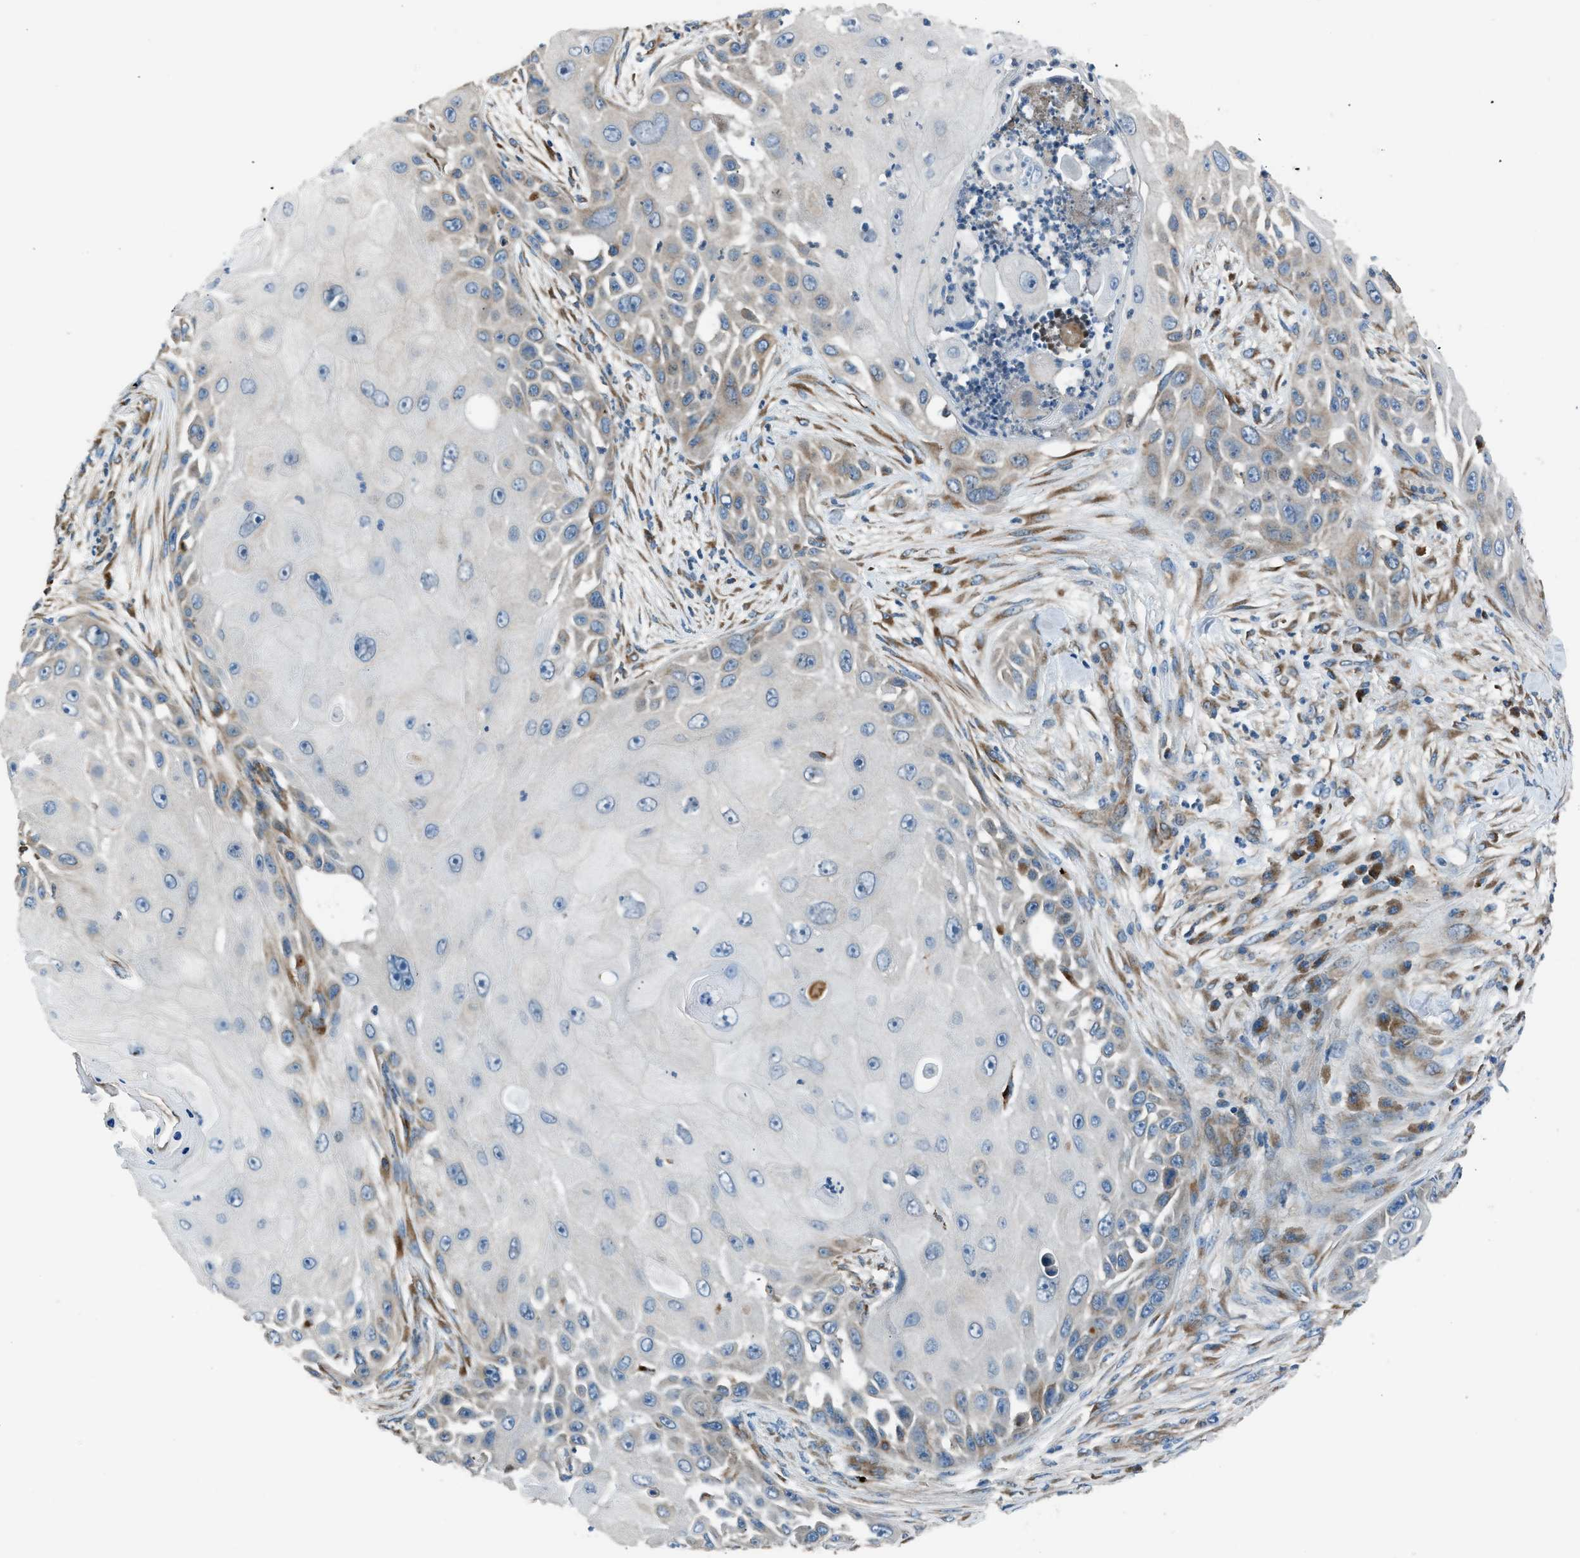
{"staining": {"intensity": "weak", "quantity": "<25%", "location": "cytoplasmic/membranous"}, "tissue": "skin cancer", "cell_type": "Tumor cells", "image_type": "cancer", "snomed": [{"axis": "morphology", "description": "Squamous cell carcinoma, NOS"}, {"axis": "topography", "description": "Skin"}], "caption": "Skin cancer was stained to show a protein in brown. There is no significant staining in tumor cells. (DAB (3,3'-diaminobenzidine) immunohistochemistry visualized using brightfield microscopy, high magnification).", "gene": "LMBR1", "patient": {"sex": "female", "age": 44}}